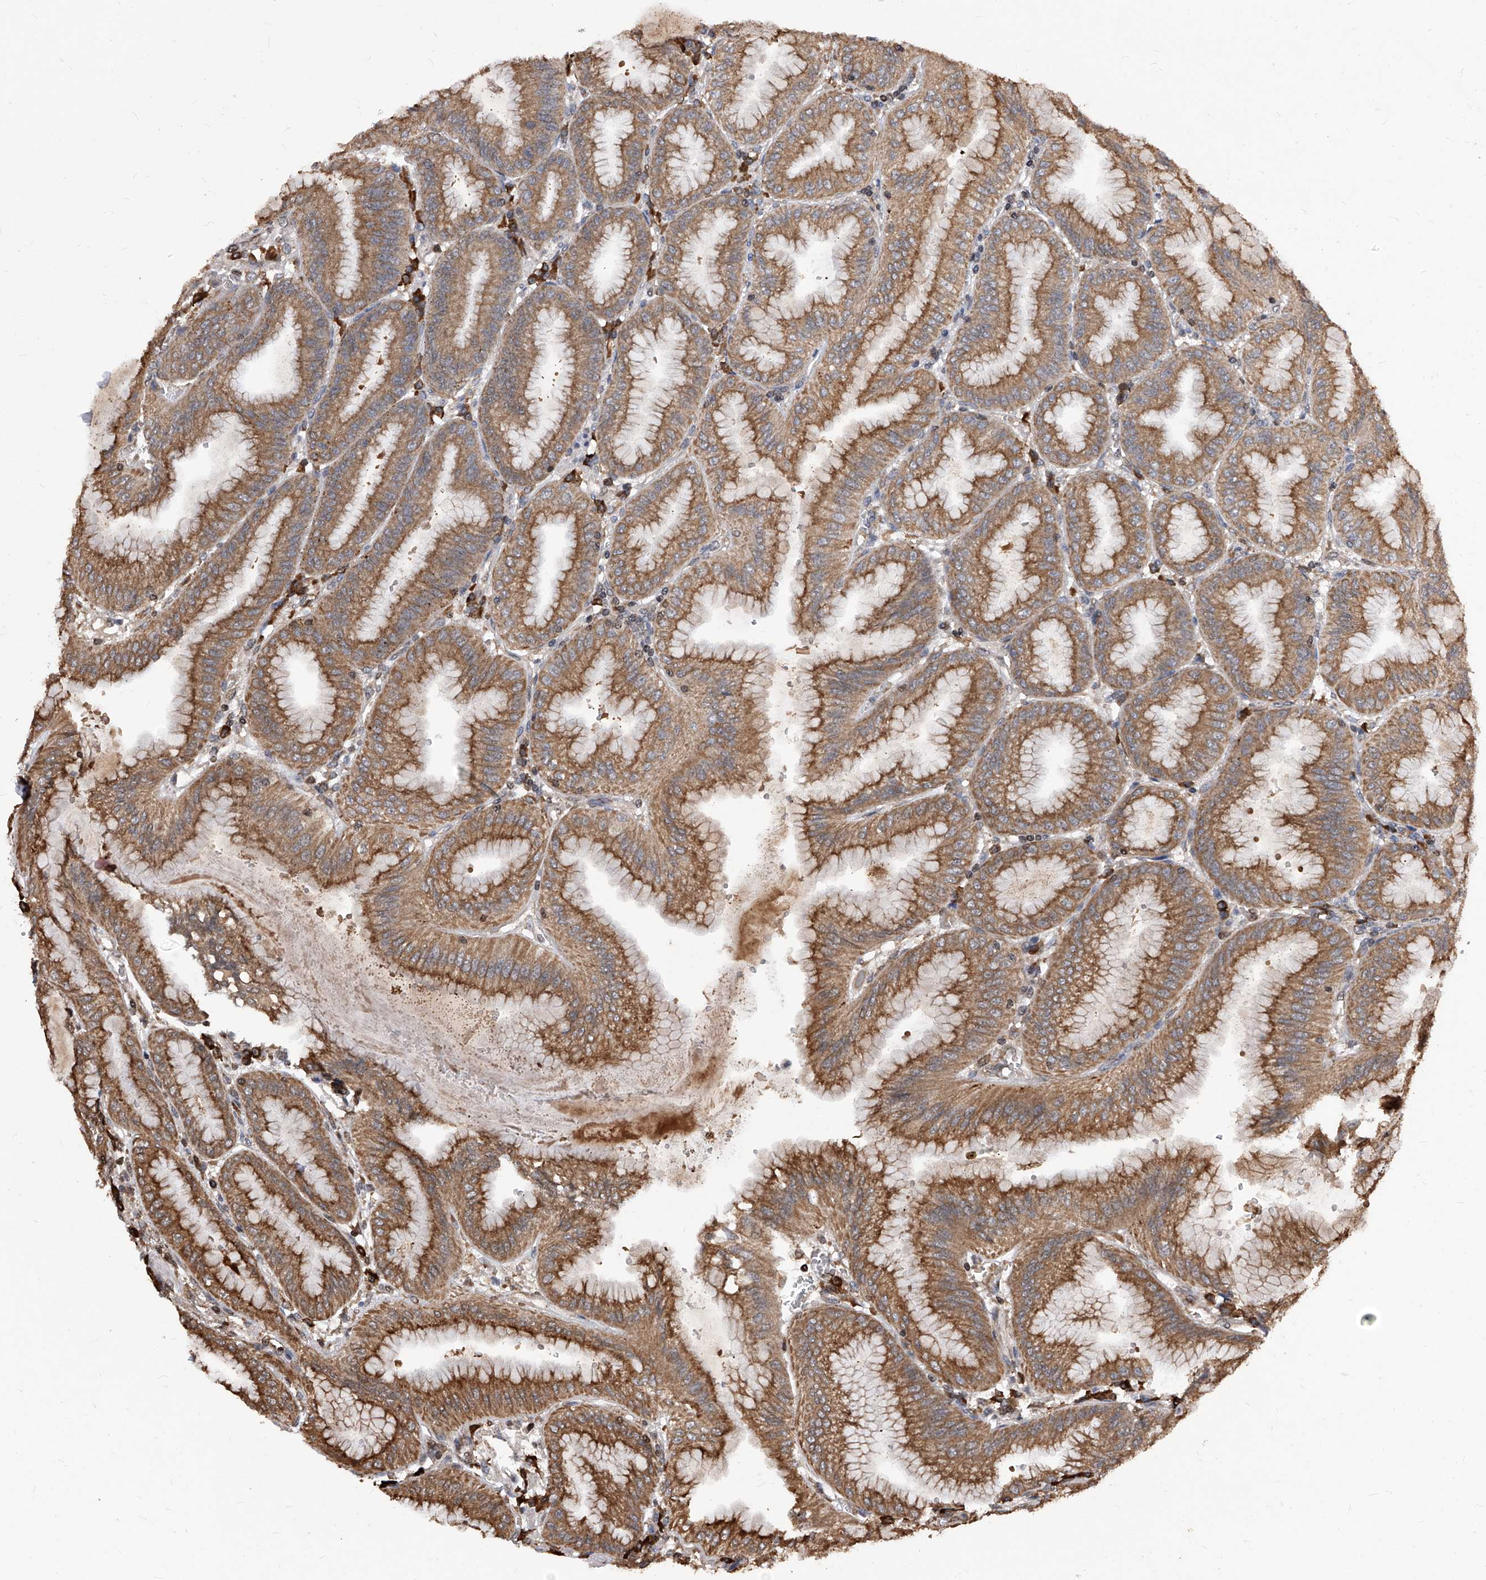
{"staining": {"intensity": "moderate", "quantity": ">75%", "location": "cytoplasmic/membranous"}, "tissue": "stomach", "cell_type": "Glandular cells", "image_type": "normal", "snomed": [{"axis": "morphology", "description": "Normal tissue, NOS"}, {"axis": "topography", "description": "Stomach, lower"}], "caption": "Benign stomach exhibits moderate cytoplasmic/membranous positivity in approximately >75% of glandular cells (Brightfield microscopy of DAB IHC at high magnification)..", "gene": "ID1", "patient": {"sex": "male", "age": 71}}